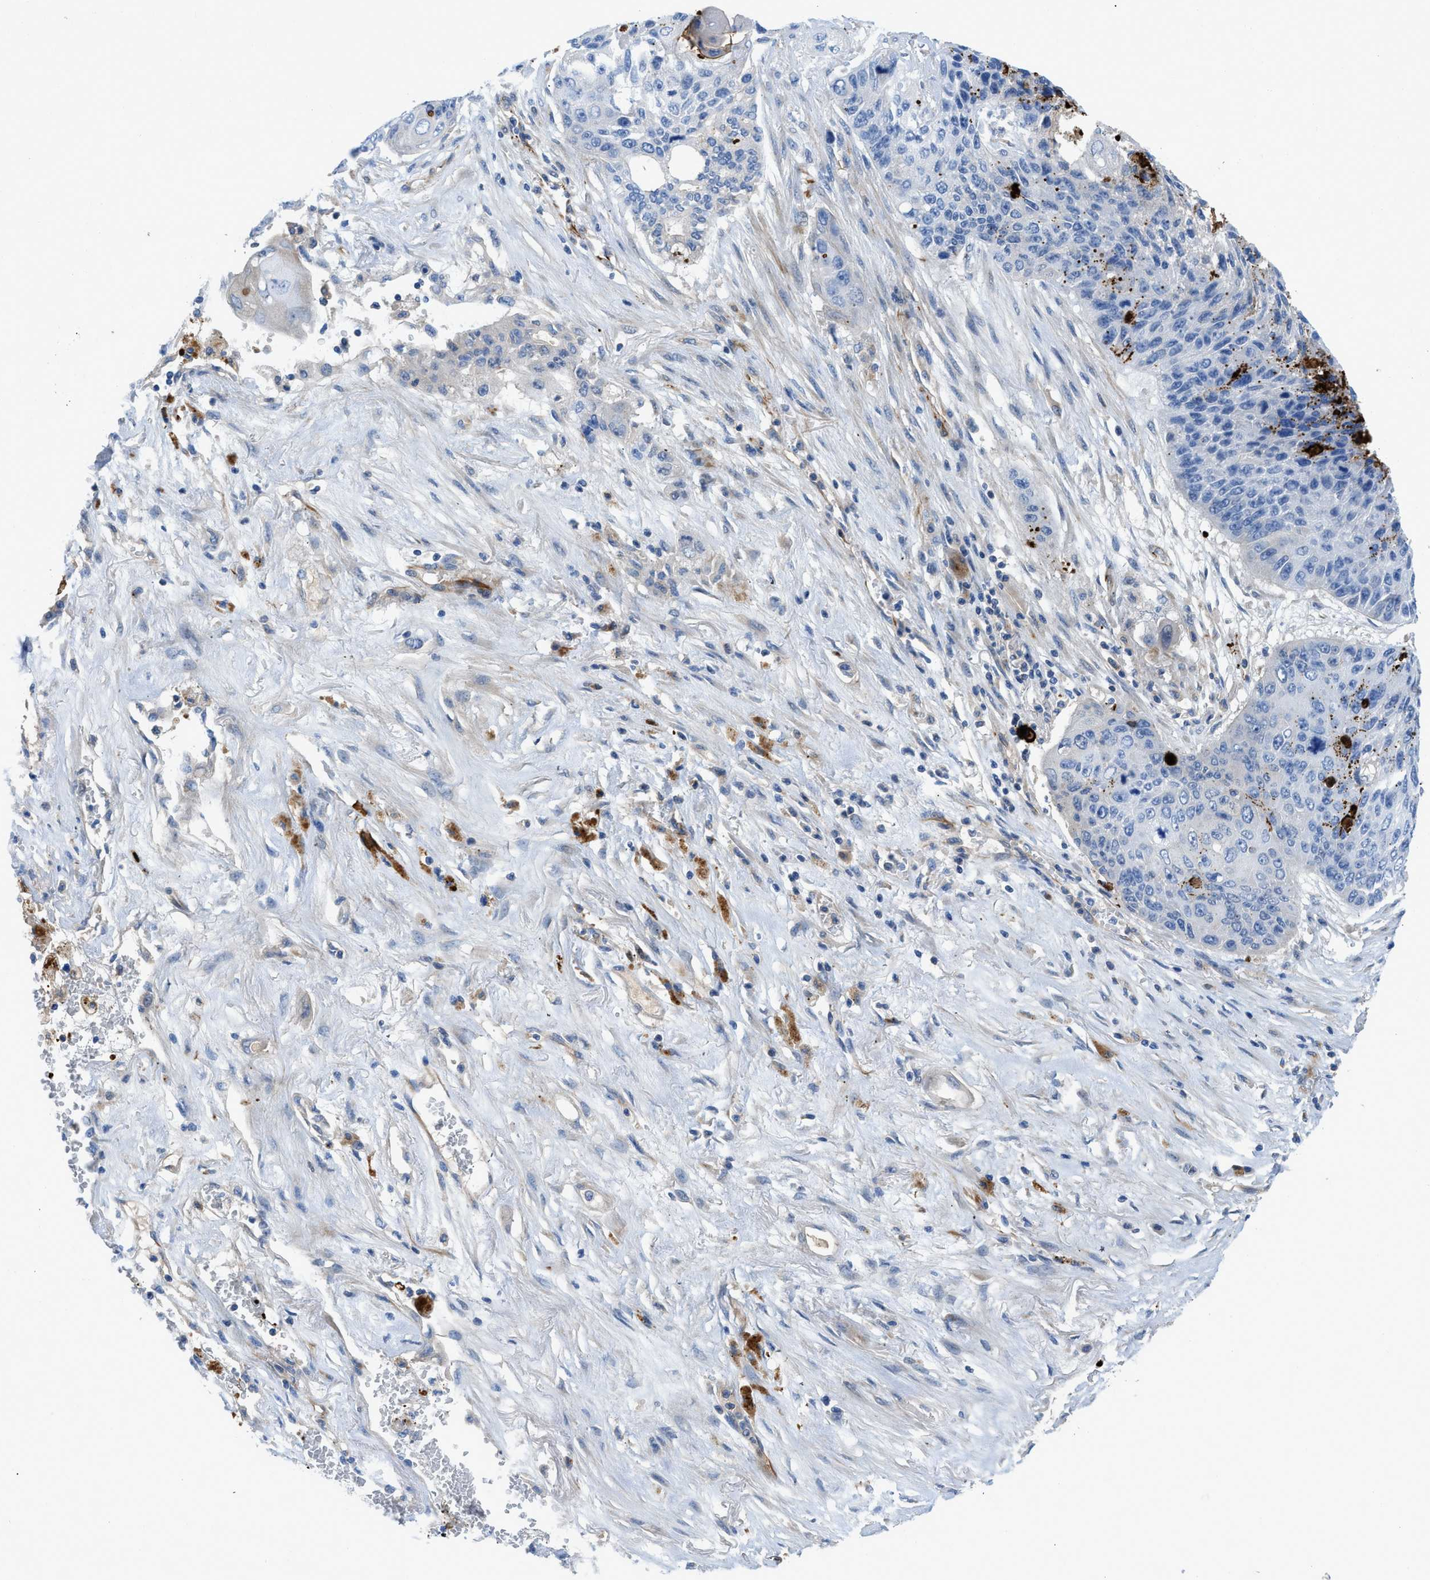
{"staining": {"intensity": "negative", "quantity": "none", "location": "none"}, "tissue": "lung cancer", "cell_type": "Tumor cells", "image_type": "cancer", "snomed": [{"axis": "morphology", "description": "Squamous cell carcinoma, NOS"}, {"axis": "topography", "description": "Lung"}], "caption": "Immunohistochemistry image of neoplastic tissue: lung squamous cell carcinoma stained with DAB (3,3'-diaminobenzidine) shows no significant protein expression in tumor cells.", "gene": "XCR1", "patient": {"sex": "male", "age": 61}}